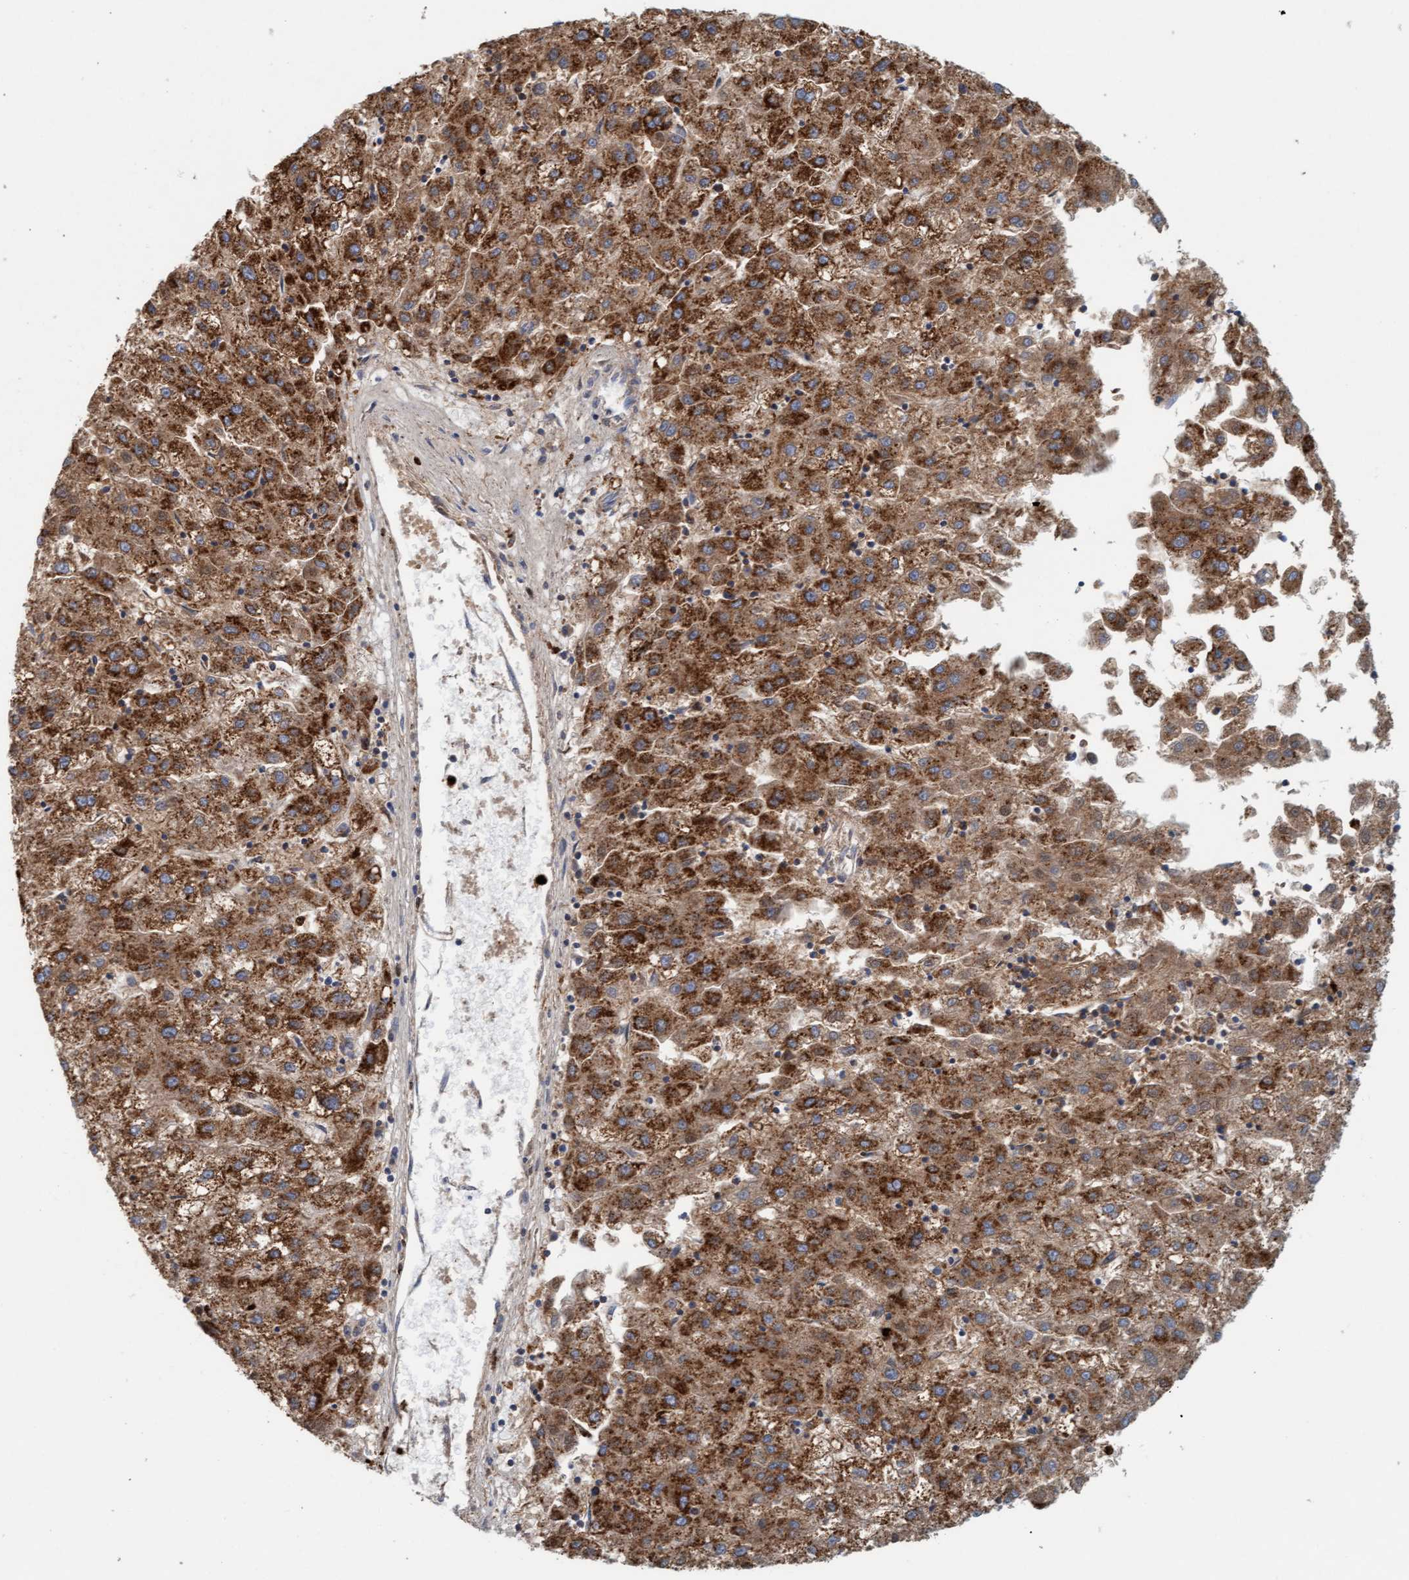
{"staining": {"intensity": "strong", "quantity": ">75%", "location": "cytoplasmic/membranous"}, "tissue": "liver cancer", "cell_type": "Tumor cells", "image_type": "cancer", "snomed": [{"axis": "morphology", "description": "Carcinoma, Hepatocellular, NOS"}, {"axis": "topography", "description": "Liver"}], "caption": "DAB immunohistochemical staining of liver cancer shows strong cytoplasmic/membranous protein staining in approximately >75% of tumor cells. The staining was performed using DAB to visualize the protein expression in brown, while the nuclei were stained in blue with hematoxylin (Magnification: 20x).", "gene": "B9D1", "patient": {"sex": "male", "age": 72}}